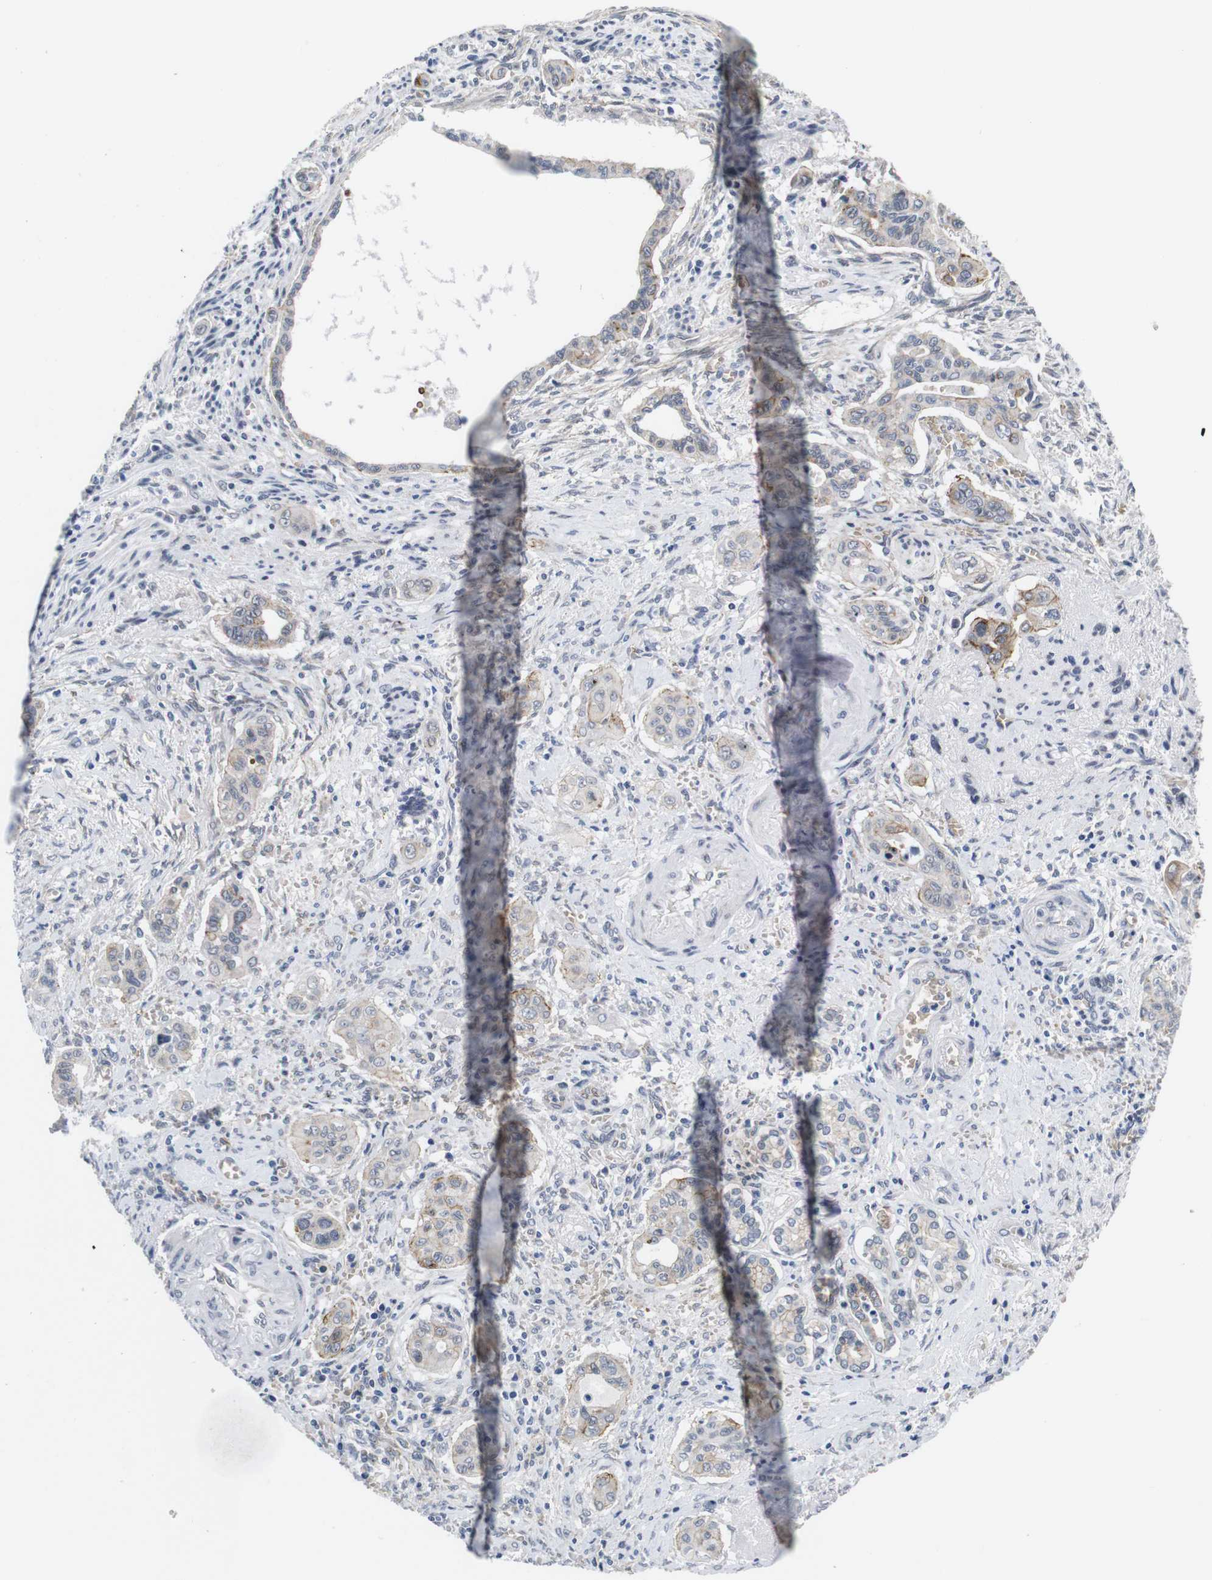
{"staining": {"intensity": "moderate", "quantity": "<25%", "location": "cytoplasmic/membranous"}, "tissue": "pancreatic cancer", "cell_type": "Tumor cells", "image_type": "cancer", "snomed": [{"axis": "morphology", "description": "Adenocarcinoma, NOS"}, {"axis": "topography", "description": "Pancreas"}], "caption": "Protein staining reveals moderate cytoplasmic/membranous expression in approximately <25% of tumor cells in pancreatic adenocarcinoma. (DAB (3,3'-diaminobenzidine) IHC, brown staining for protein, blue staining for nuclei).", "gene": "SOCS3", "patient": {"sex": "male", "age": 77}}